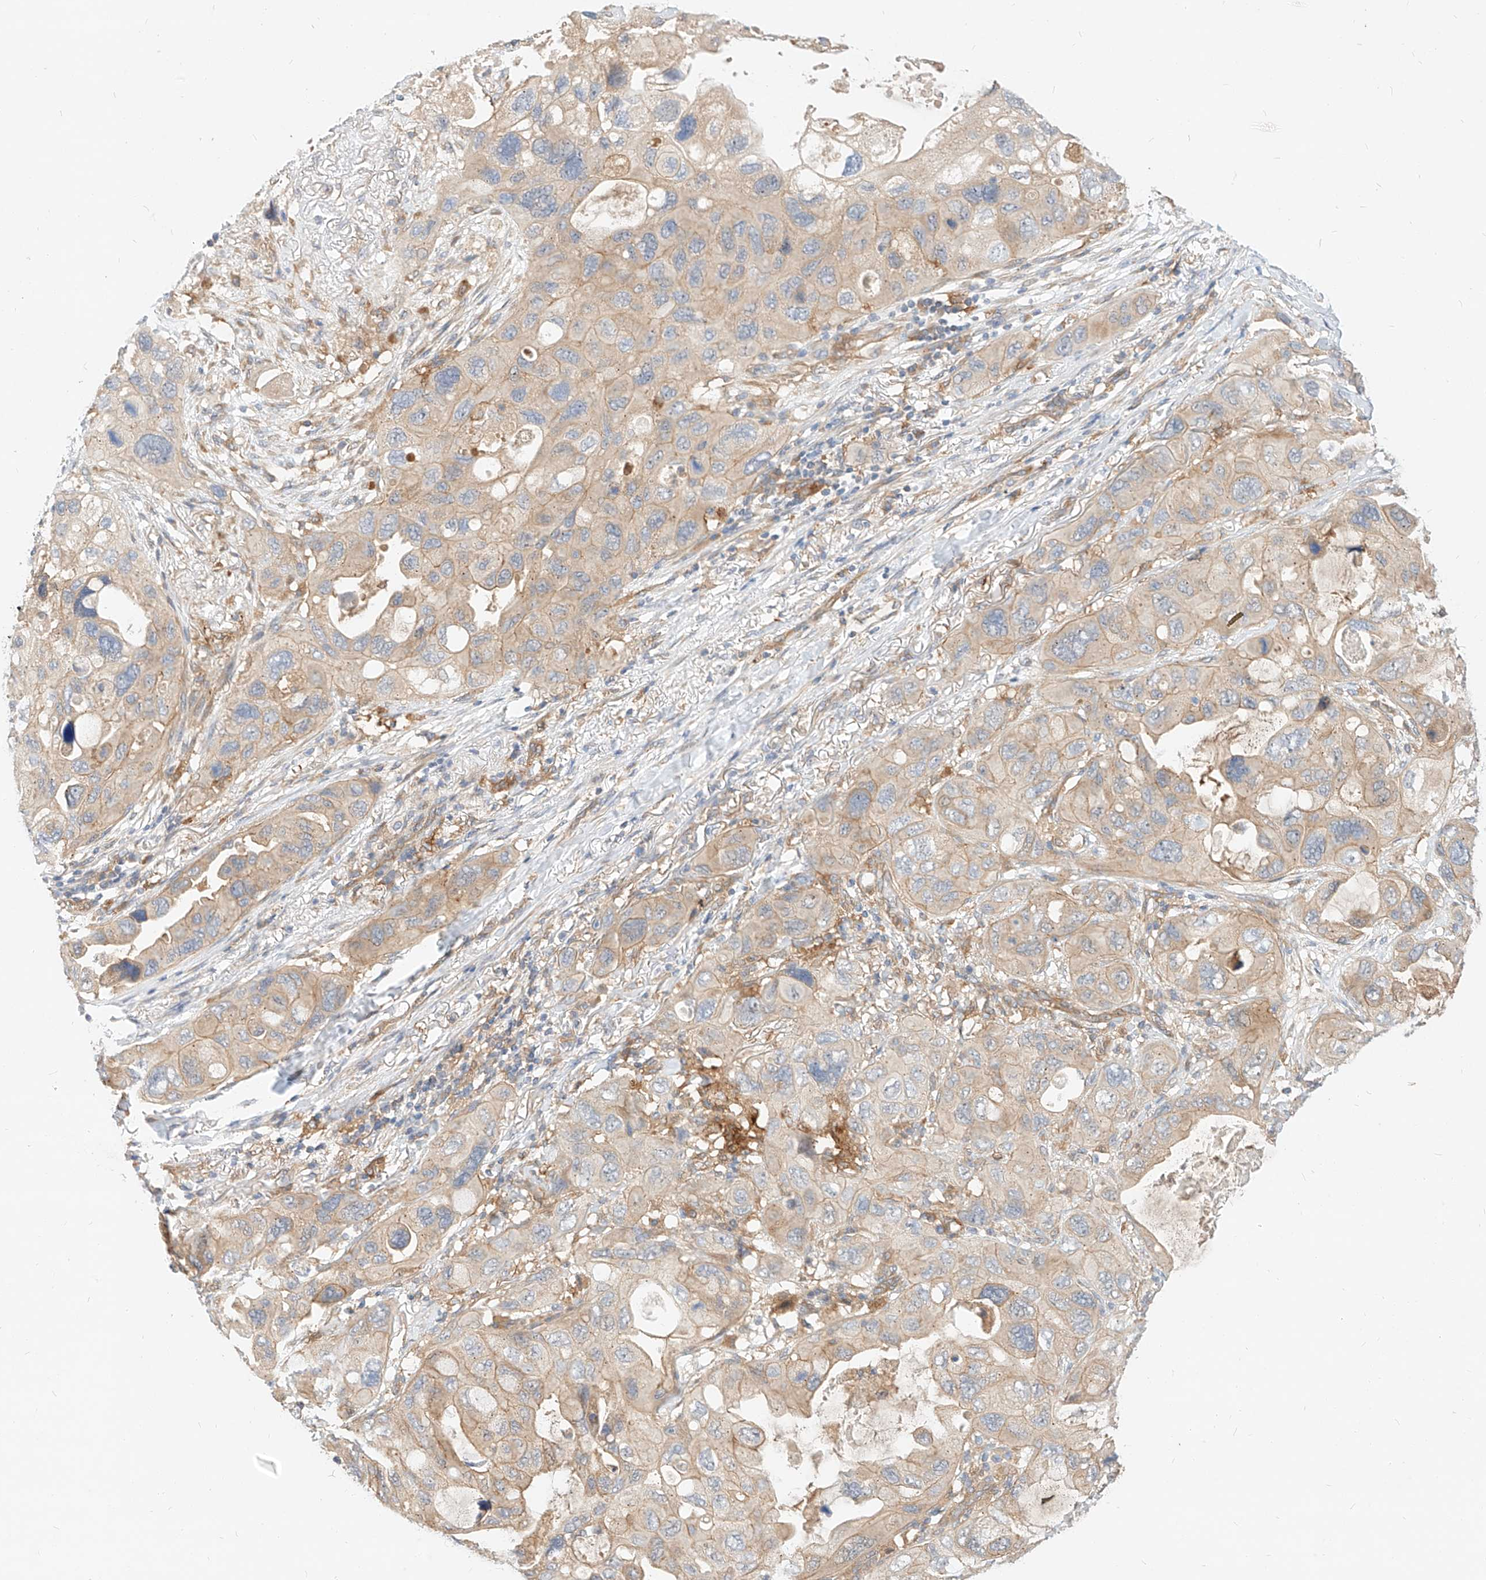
{"staining": {"intensity": "weak", "quantity": "25%-75%", "location": "cytoplasmic/membranous"}, "tissue": "lung cancer", "cell_type": "Tumor cells", "image_type": "cancer", "snomed": [{"axis": "morphology", "description": "Squamous cell carcinoma, NOS"}, {"axis": "topography", "description": "Lung"}], "caption": "Lung squamous cell carcinoma was stained to show a protein in brown. There is low levels of weak cytoplasmic/membranous positivity in approximately 25%-75% of tumor cells. The staining was performed using DAB (3,3'-diaminobenzidine) to visualize the protein expression in brown, while the nuclei were stained in blue with hematoxylin (Magnification: 20x).", "gene": "NFAM1", "patient": {"sex": "female", "age": 73}}